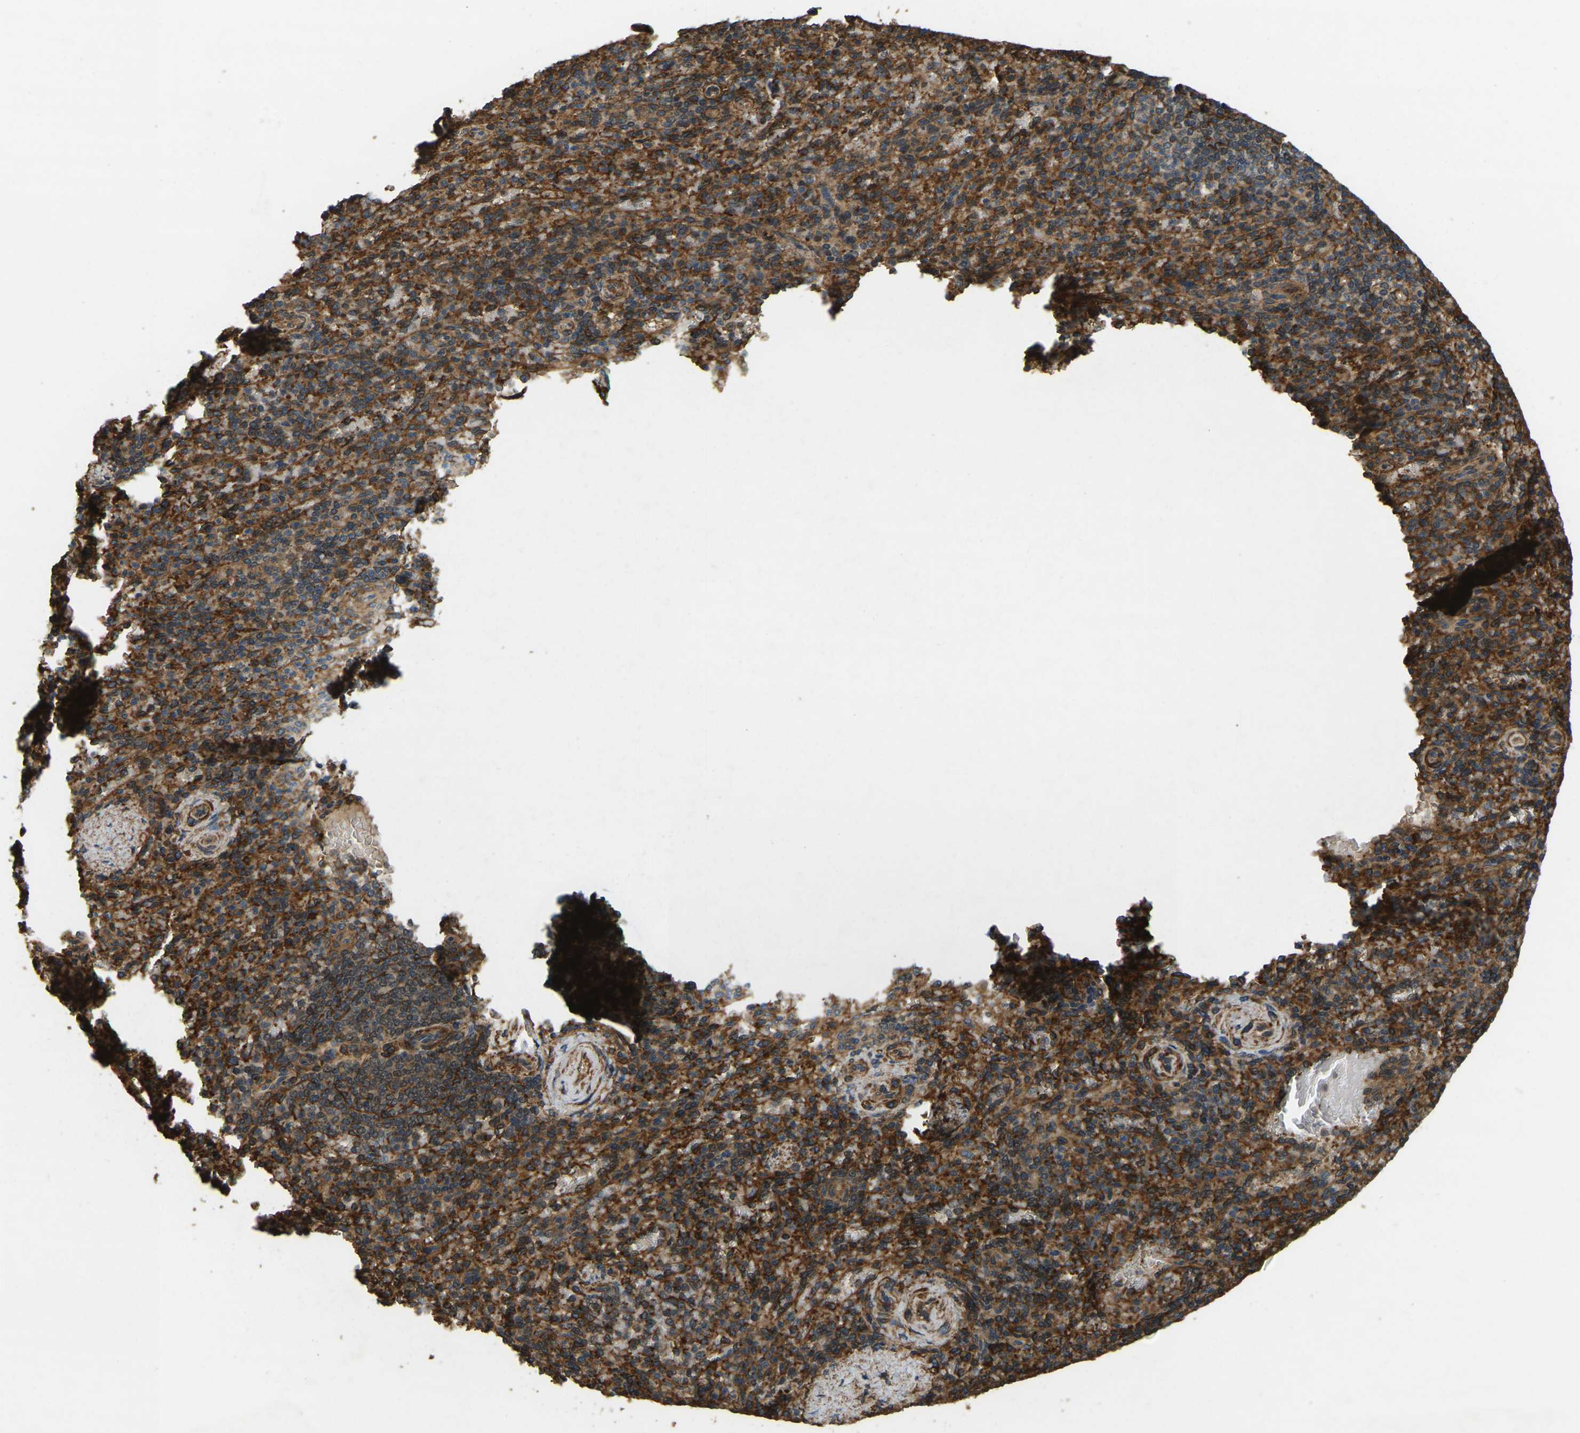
{"staining": {"intensity": "strong", "quantity": ">75%", "location": "cytoplasmic/membranous"}, "tissue": "spleen", "cell_type": "Cells in red pulp", "image_type": "normal", "snomed": [{"axis": "morphology", "description": "Normal tissue, NOS"}, {"axis": "topography", "description": "Spleen"}], "caption": "Protein staining of benign spleen reveals strong cytoplasmic/membranous positivity in approximately >75% of cells in red pulp. The staining was performed using DAB, with brown indicating positive protein expression. Nuclei are stained blue with hematoxylin.", "gene": "ERGIC1", "patient": {"sex": "female", "age": 74}}